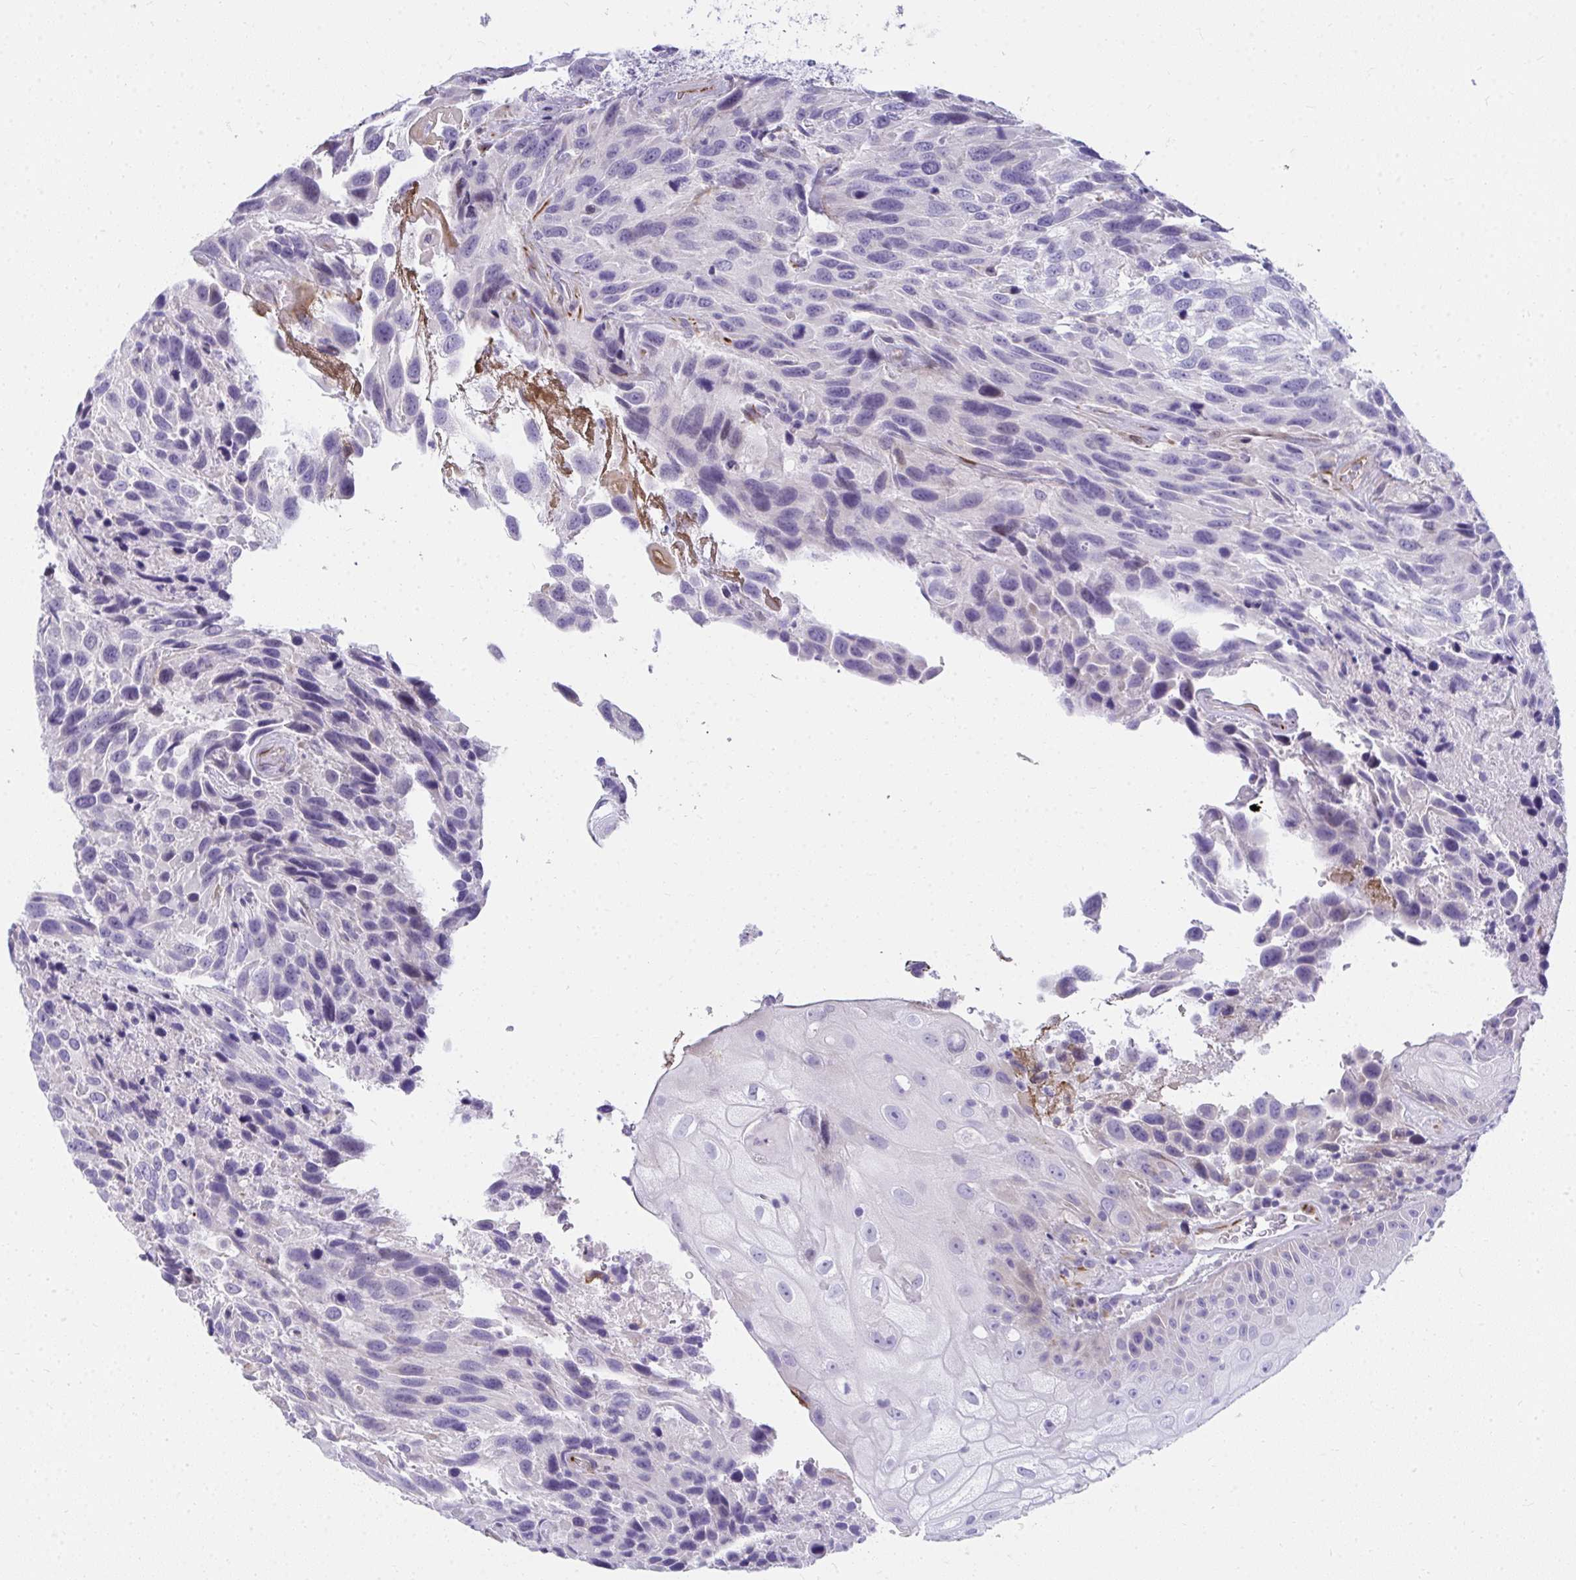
{"staining": {"intensity": "negative", "quantity": "none", "location": "none"}, "tissue": "urothelial cancer", "cell_type": "Tumor cells", "image_type": "cancer", "snomed": [{"axis": "morphology", "description": "Urothelial carcinoma, High grade"}, {"axis": "topography", "description": "Urinary bladder"}], "caption": "IHC photomicrograph of urothelial cancer stained for a protein (brown), which demonstrates no positivity in tumor cells.", "gene": "TSBP1", "patient": {"sex": "female", "age": 70}}